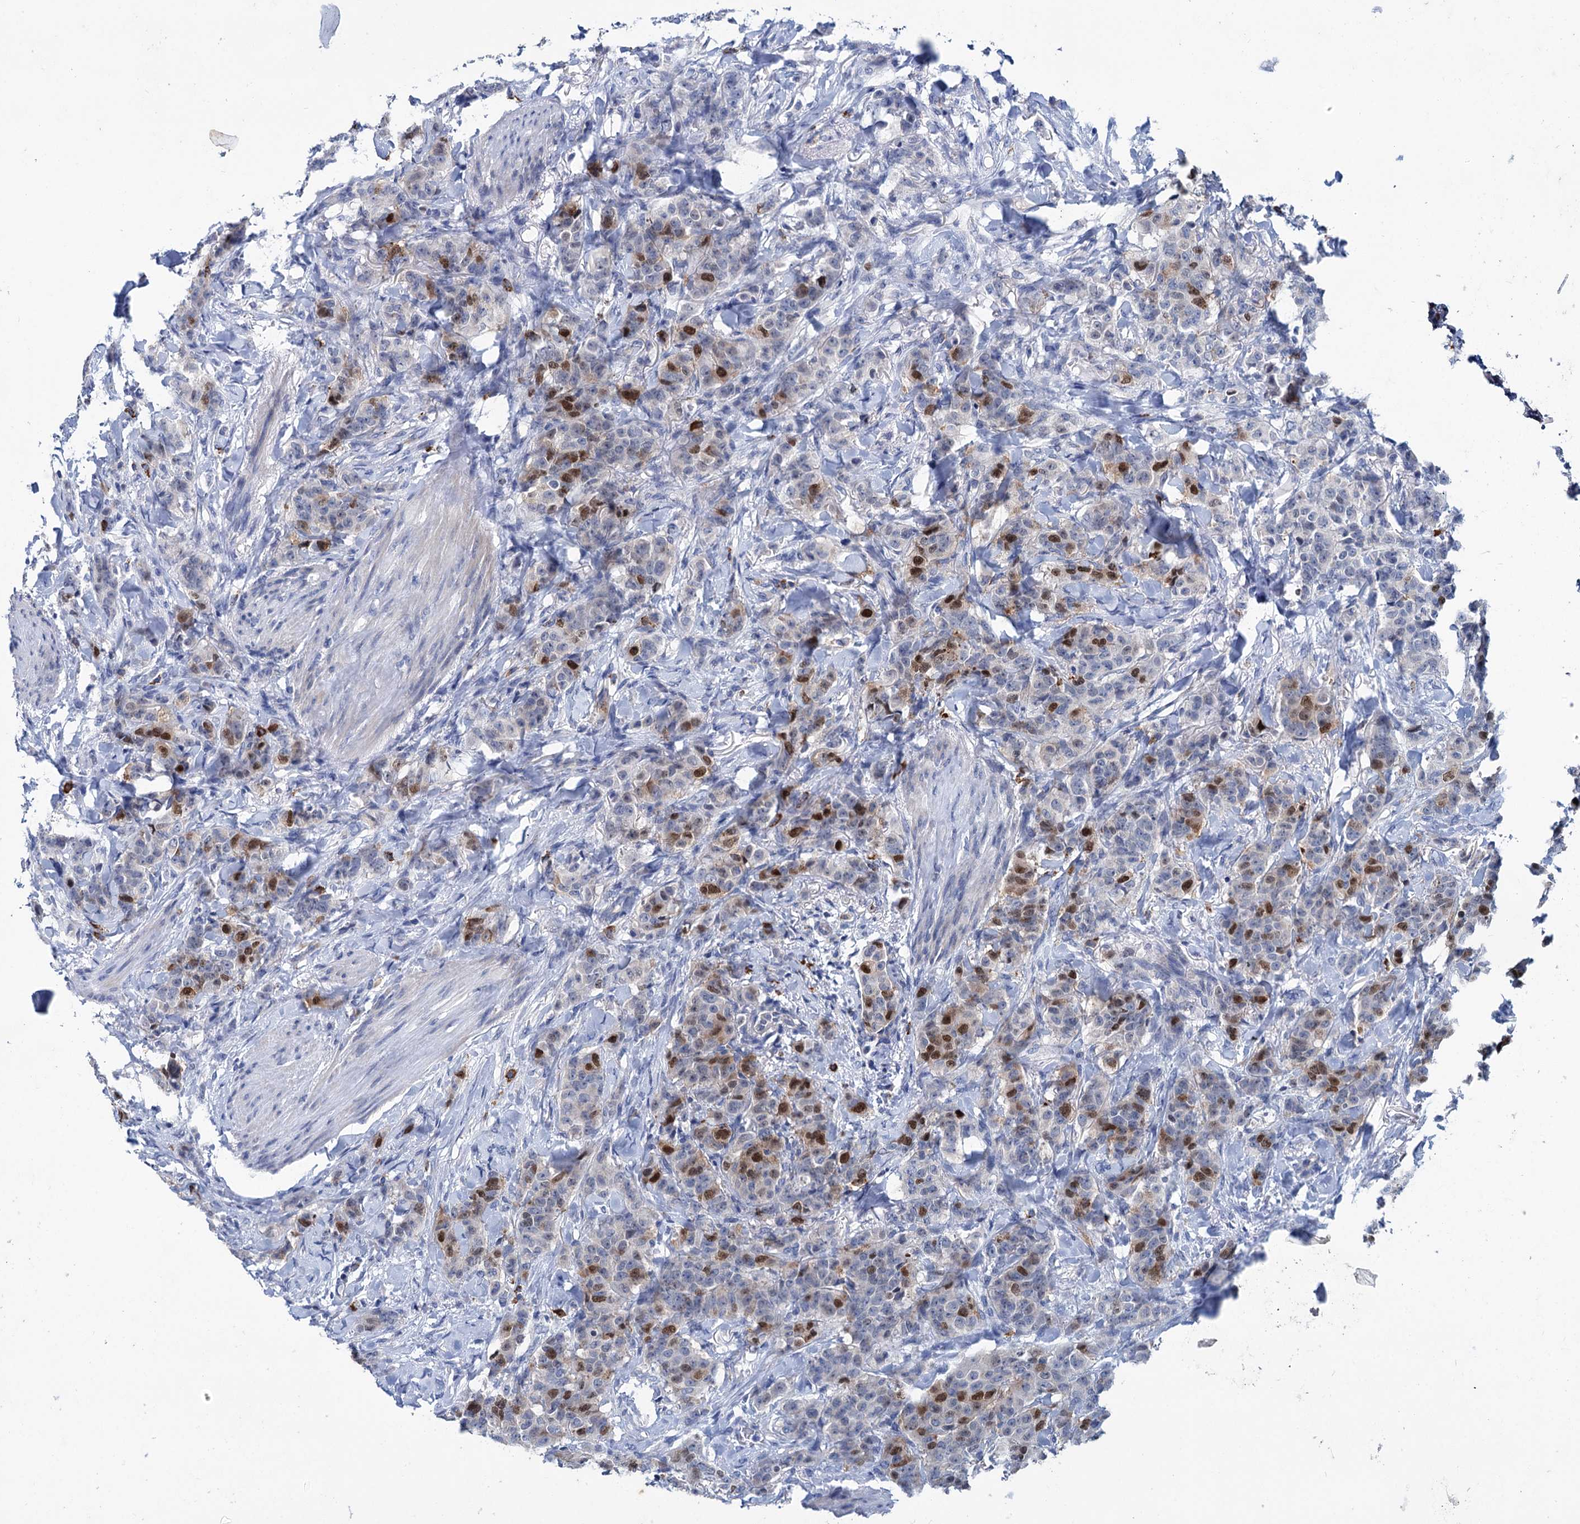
{"staining": {"intensity": "moderate", "quantity": "25%-75%", "location": "nuclear"}, "tissue": "breast cancer", "cell_type": "Tumor cells", "image_type": "cancer", "snomed": [{"axis": "morphology", "description": "Duct carcinoma"}, {"axis": "topography", "description": "Breast"}], "caption": "This is an image of immunohistochemistry staining of breast infiltrating ductal carcinoma, which shows moderate positivity in the nuclear of tumor cells.", "gene": "FAM111B", "patient": {"sex": "female", "age": 40}}